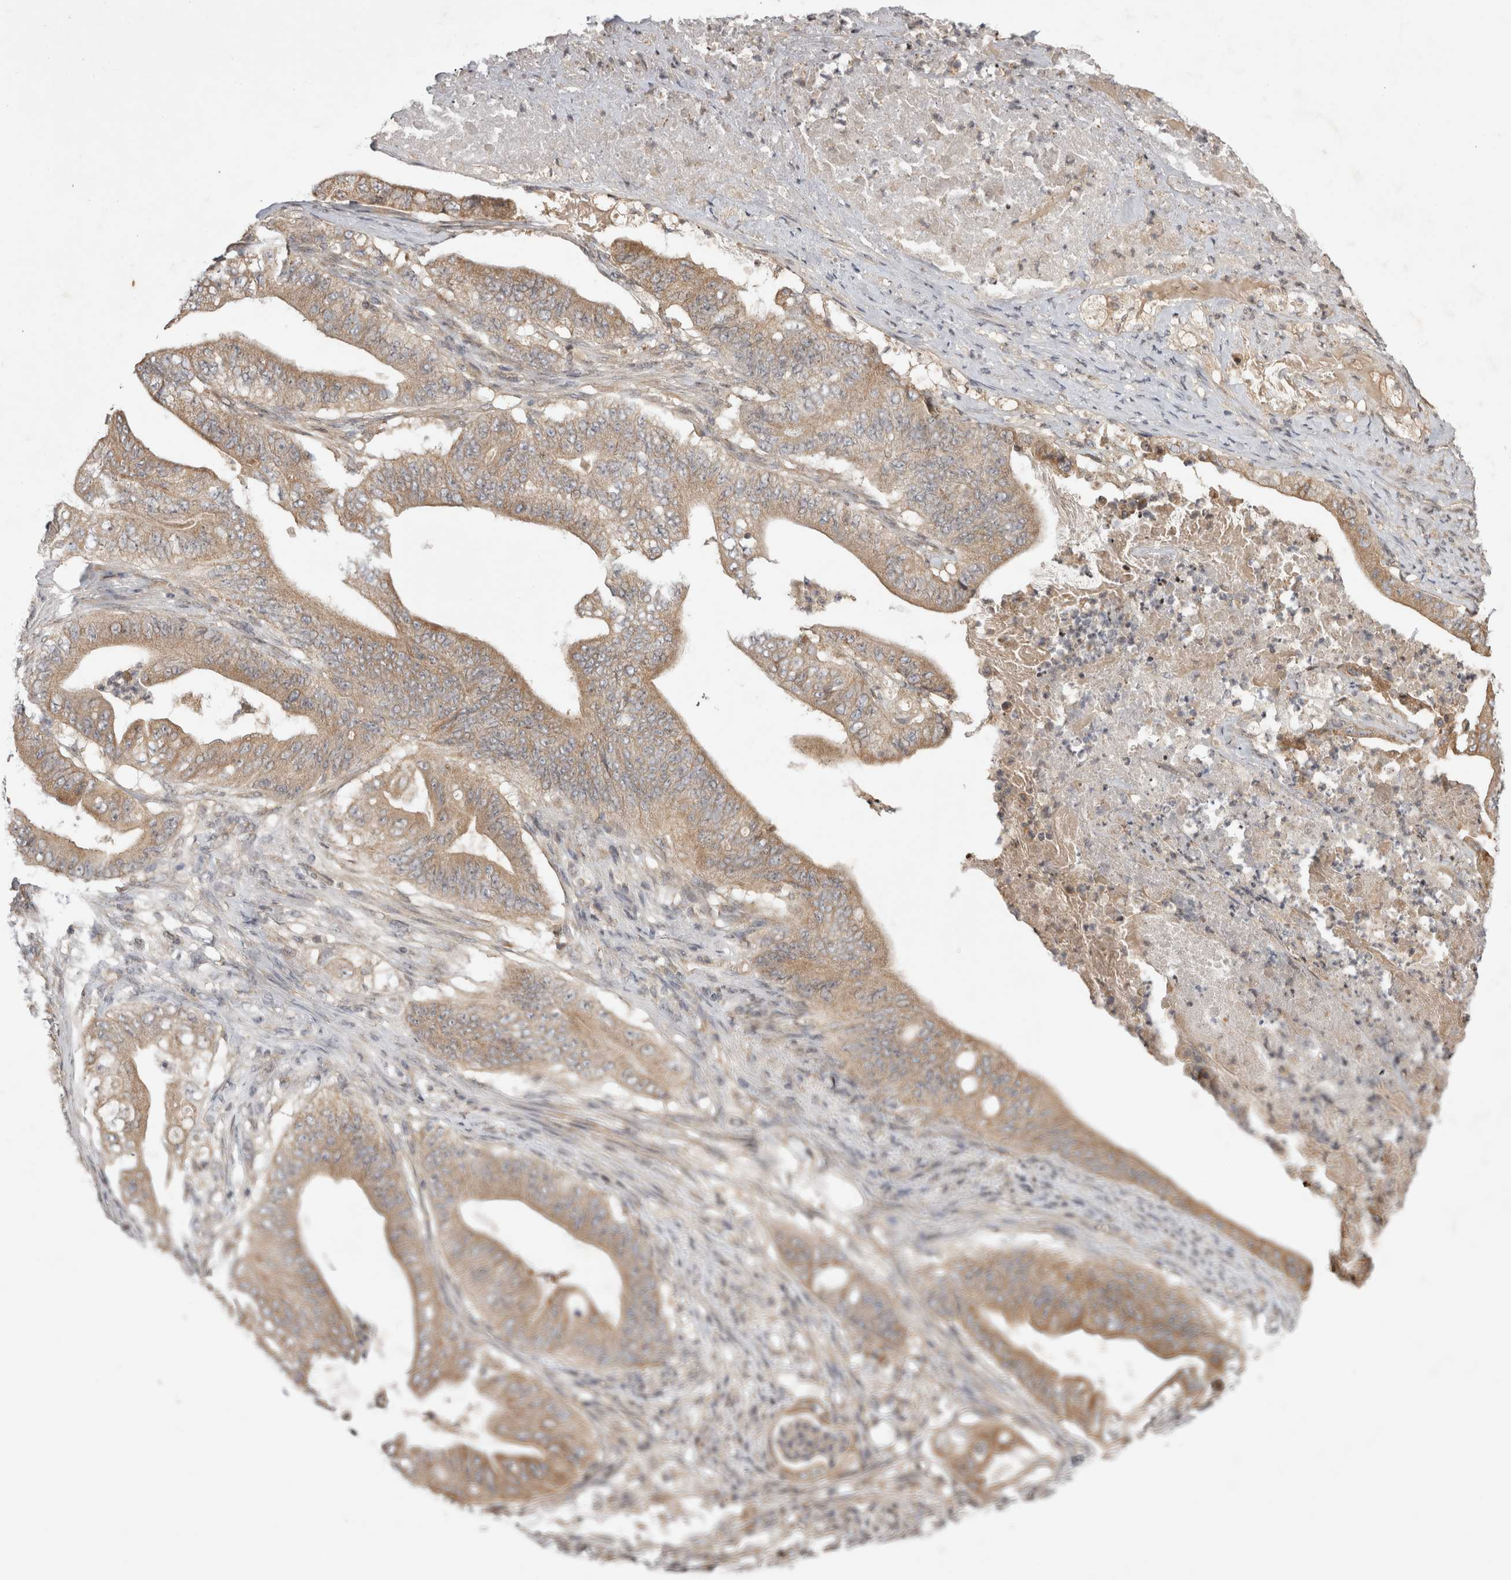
{"staining": {"intensity": "moderate", "quantity": ">75%", "location": "cytoplasmic/membranous"}, "tissue": "stomach cancer", "cell_type": "Tumor cells", "image_type": "cancer", "snomed": [{"axis": "morphology", "description": "Adenocarcinoma, NOS"}, {"axis": "topography", "description": "Stomach"}], "caption": "A micrograph of human adenocarcinoma (stomach) stained for a protein reveals moderate cytoplasmic/membranous brown staining in tumor cells.", "gene": "EIF2AK1", "patient": {"sex": "female", "age": 73}}